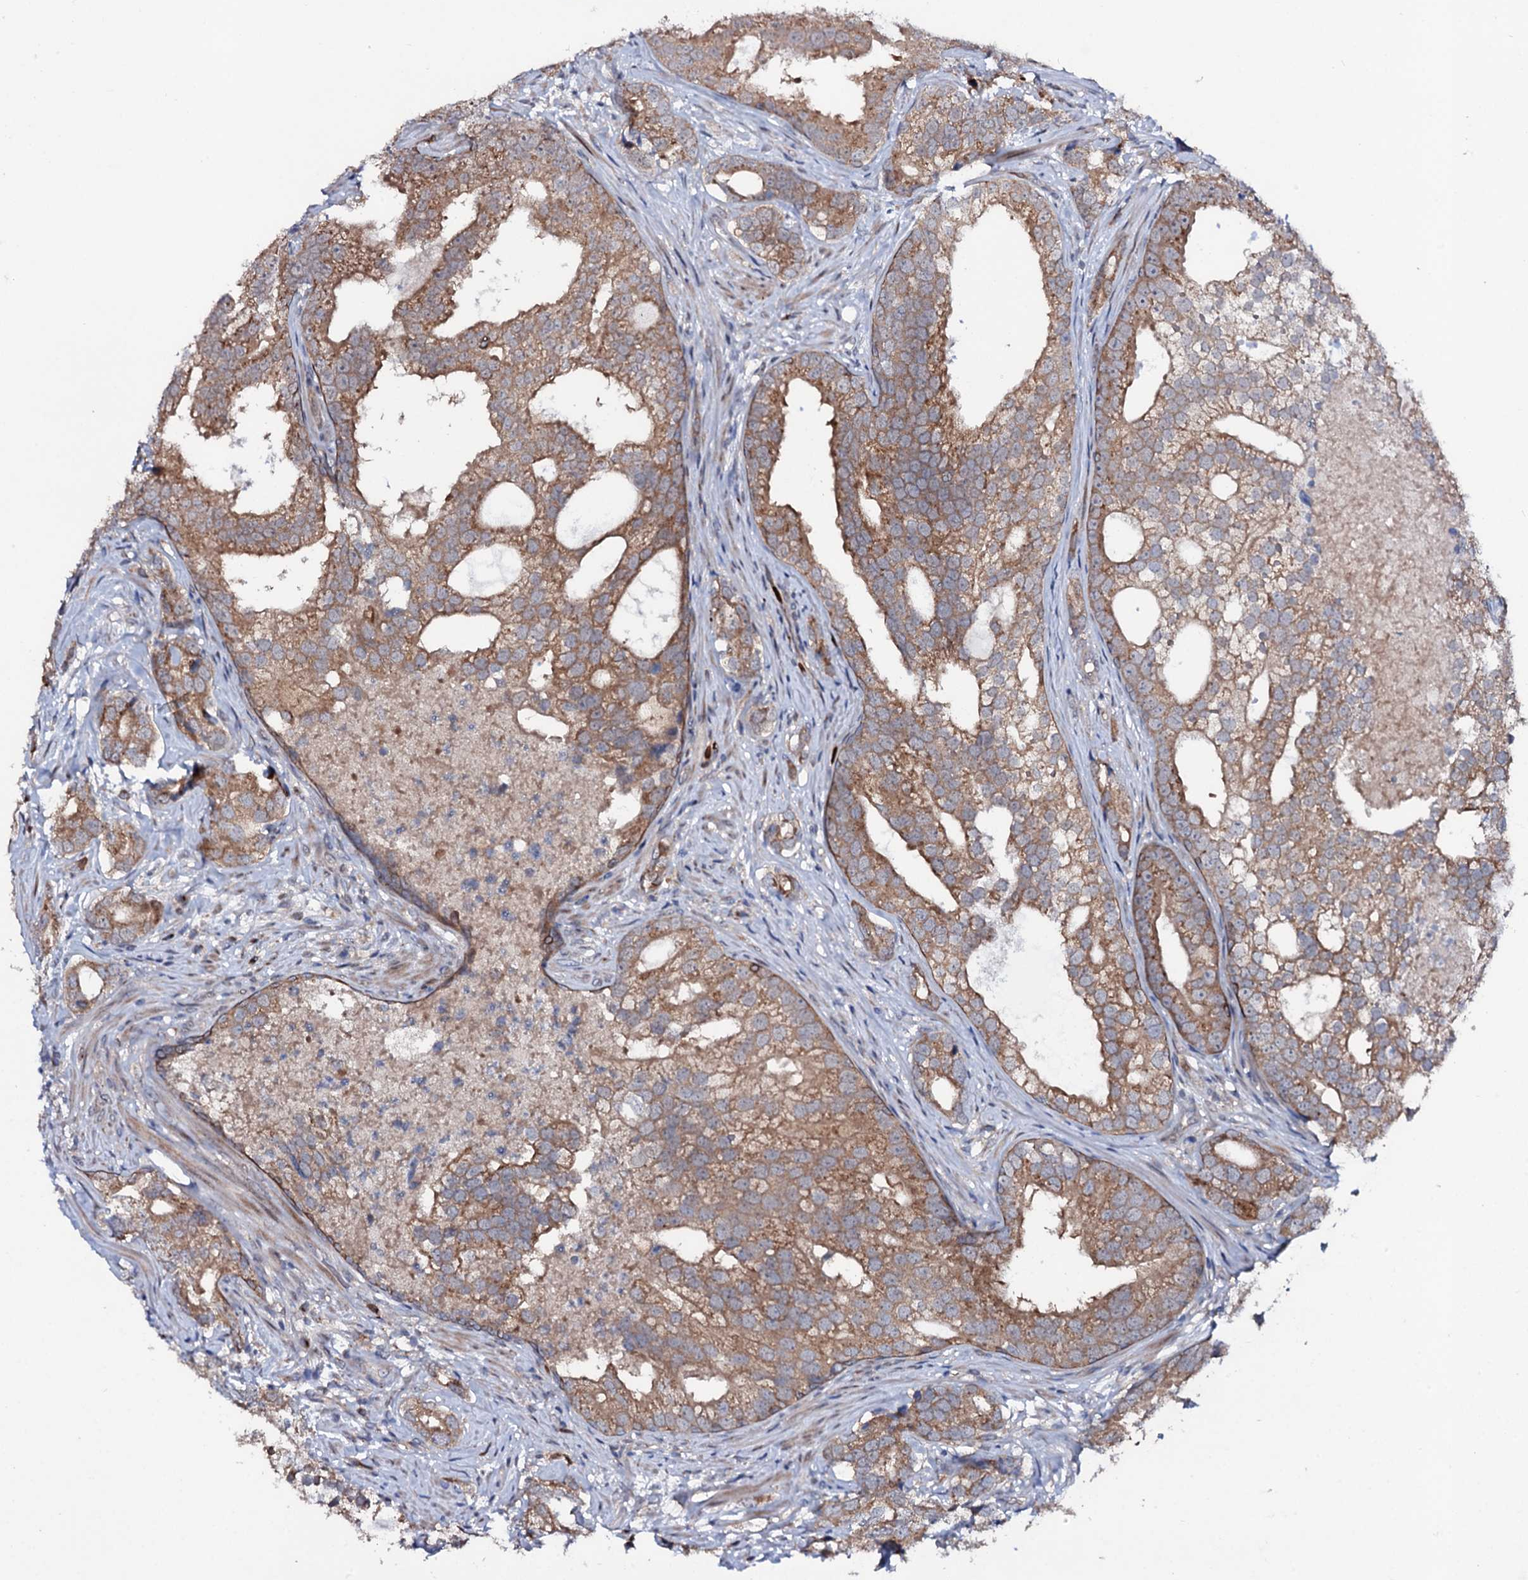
{"staining": {"intensity": "moderate", "quantity": ">75%", "location": "cytoplasmic/membranous"}, "tissue": "prostate cancer", "cell_type": "Tumor cells", "image_type": "cancer", "snomed": [{"axis": "morphology", "description": "Adenocarcinoma, High grade"}, {"axis": "topography", "description": "Prostate"}], "caption": "A micrograph of human prostate cancer (adenocarcinoma (high-grade)) stained for a protein exhibits moderate cytoplasmic/membranous brown staining in tumor cells.", "gene": "COG6", "patient": {"sex": "male", "age": 75}}